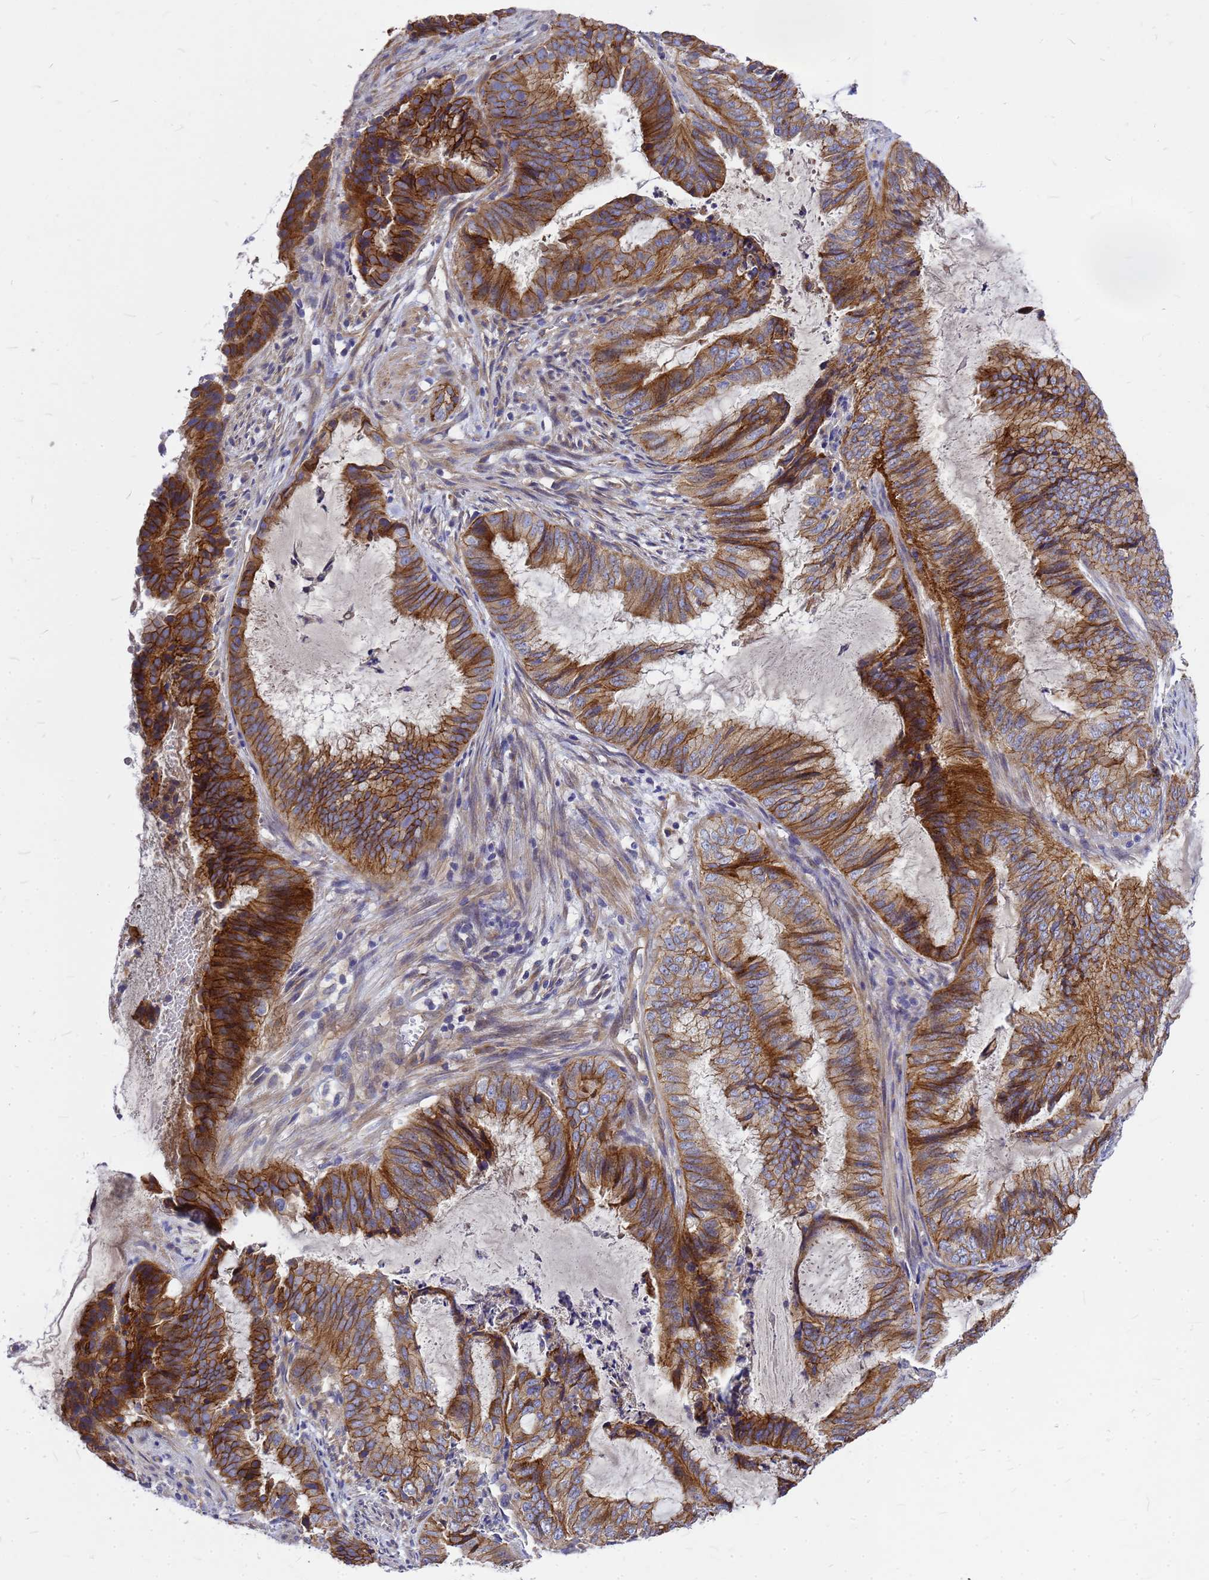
{"staining": {"intensity": "moderate", "quantity": ">75%", "location": "cytoplasmic/membranous"}, "tissue": "endometrial cancer", "cell_type": "Tumor cells", "image_type": "cancer", "snomed": [{"axis": "morphology", "description": "Adenocarcinoma, NOS"}, {"axis": "topography", "description": "Endometrium"}], "caption": "The image reveals staining of endometrial cancer, revealing moderate cytoplasmic/membranous protein expression (brown color) within tumor cells.", "gene": "FBXW5", "patient": {"sex": "female", "age": 51}}